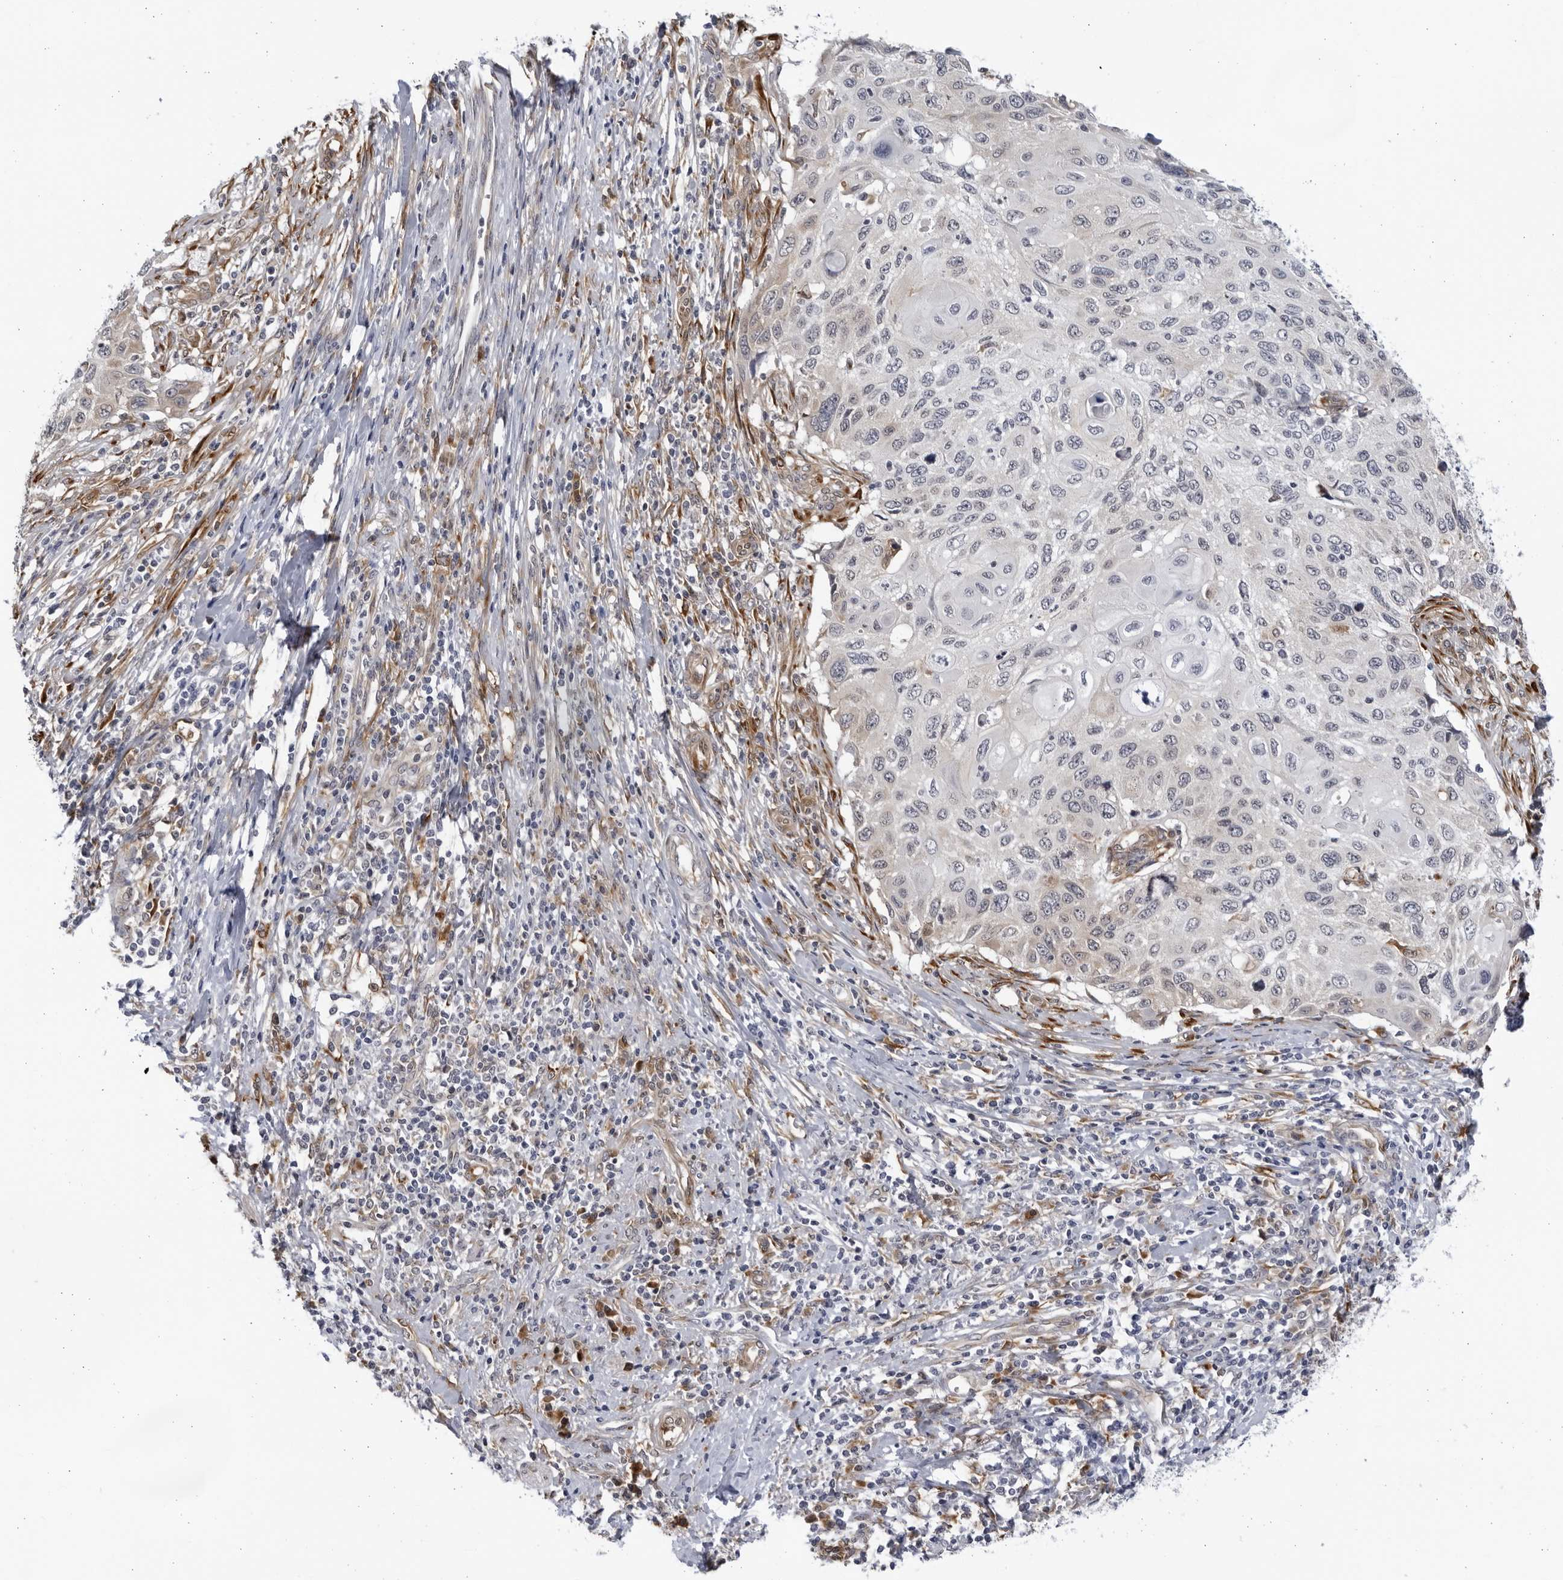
{"staining": {"intensity": "negative", "quantity": "none", "location": "none"}, "tissue": "cervical cancer", "cell_type": "Tumor cells", "image_type": "cancer", "snomed": [{"axis": "morphology", "description": "Squamous cell carcinoma, NOS"}, {"axis": "topography", "description": "Cervix"}], "caption": "Tumor cells are negative for protein expression in human squamous cell carcinoma (cervical). (Stains: DAB IHC with hematoxylin counter stain, Microscopy: brightfield microscopy at high magnification).", "gene": "BMP2K", "patient": {"sex": "female", "age": 70}}